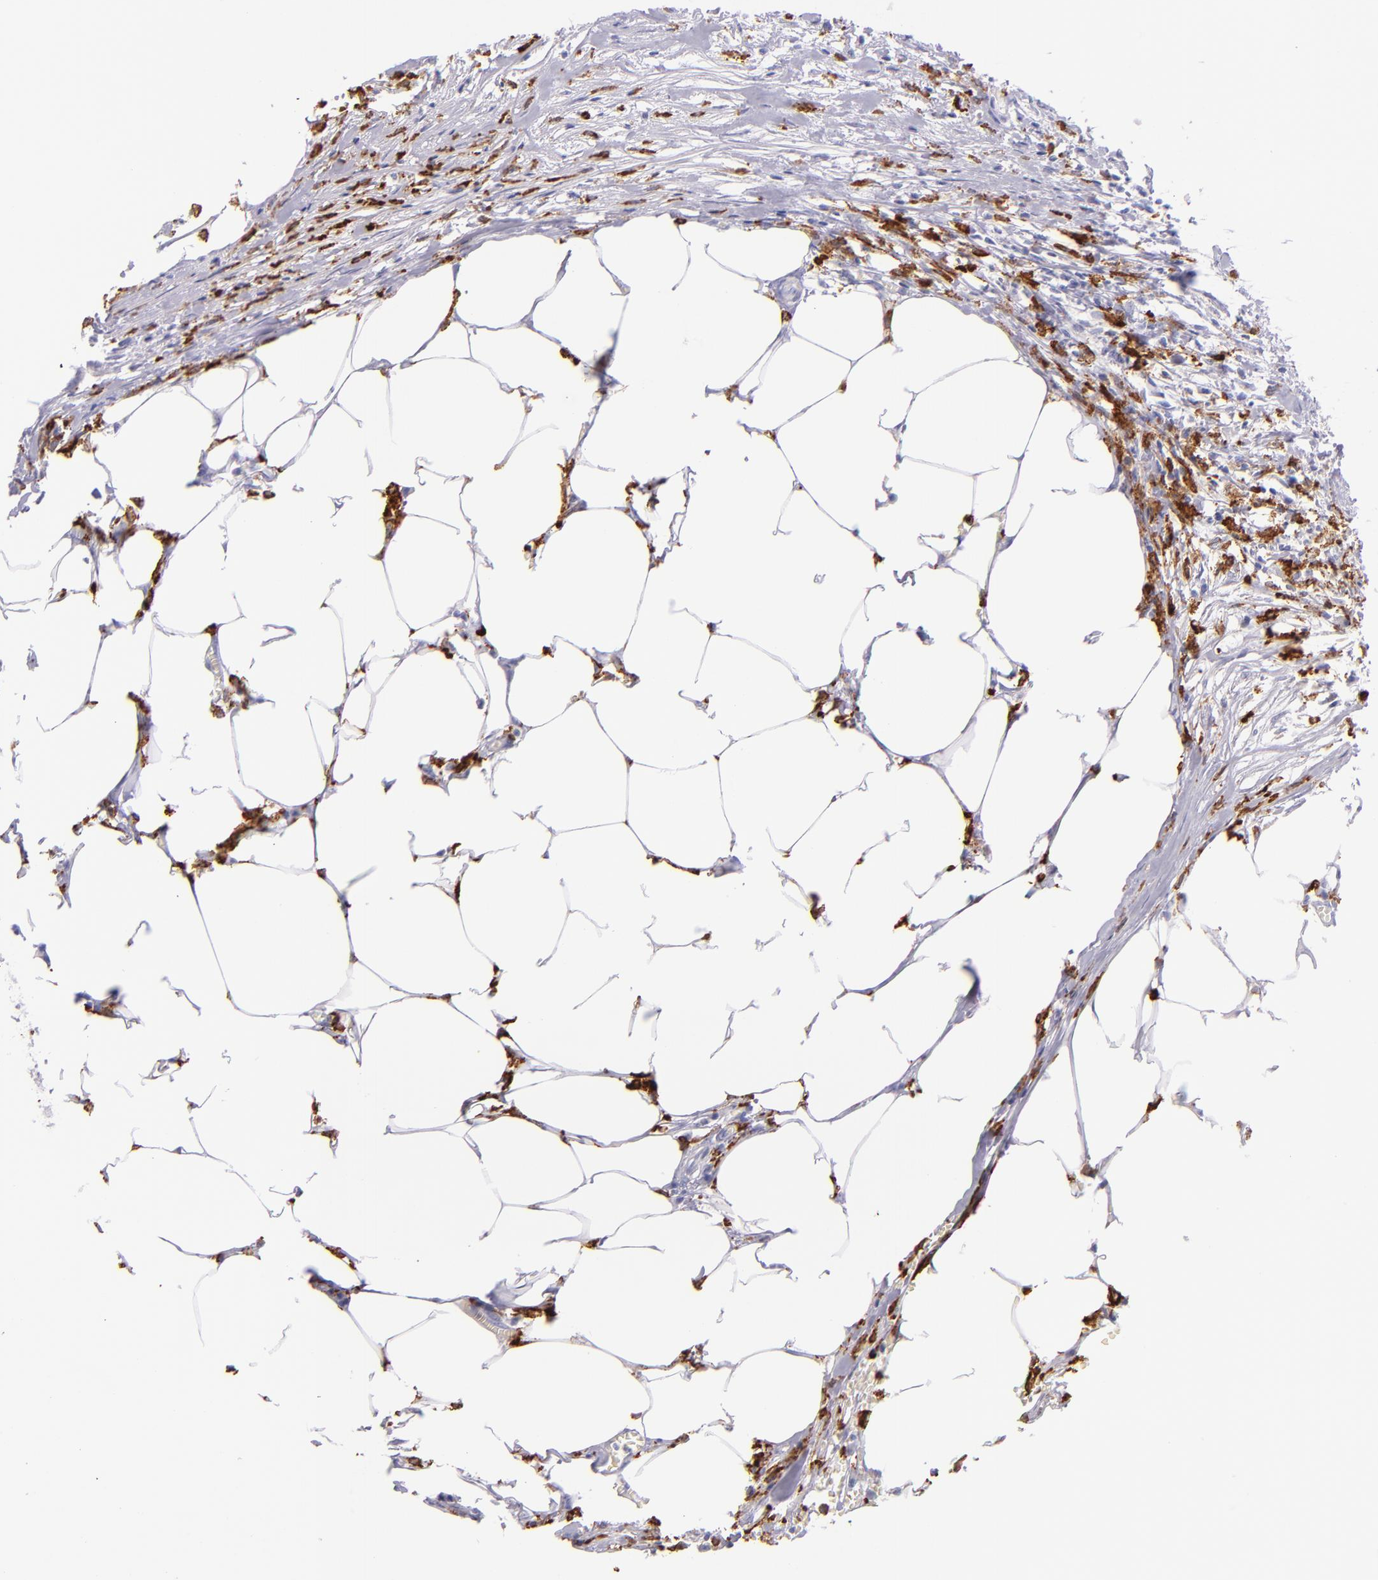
{"staining": {"intensity": "negative", "quantity": "none", "location": "none"}, "tissue": "colorectal cancer", "cell_type": "Tumor cells", "image_type": "cancer", "snomed": [{"axis": "morphology", "description": "Adenocarcinoma, NOS"}, {"axis": "topography", "description": "Colon"}], "caption": "Histopathology image shows no protein staining in tumor cells of colorectal cancer (adenocarcinoma) tissue.", "gene": "CD163", "patient": {"sex": "male", "age": 55}}